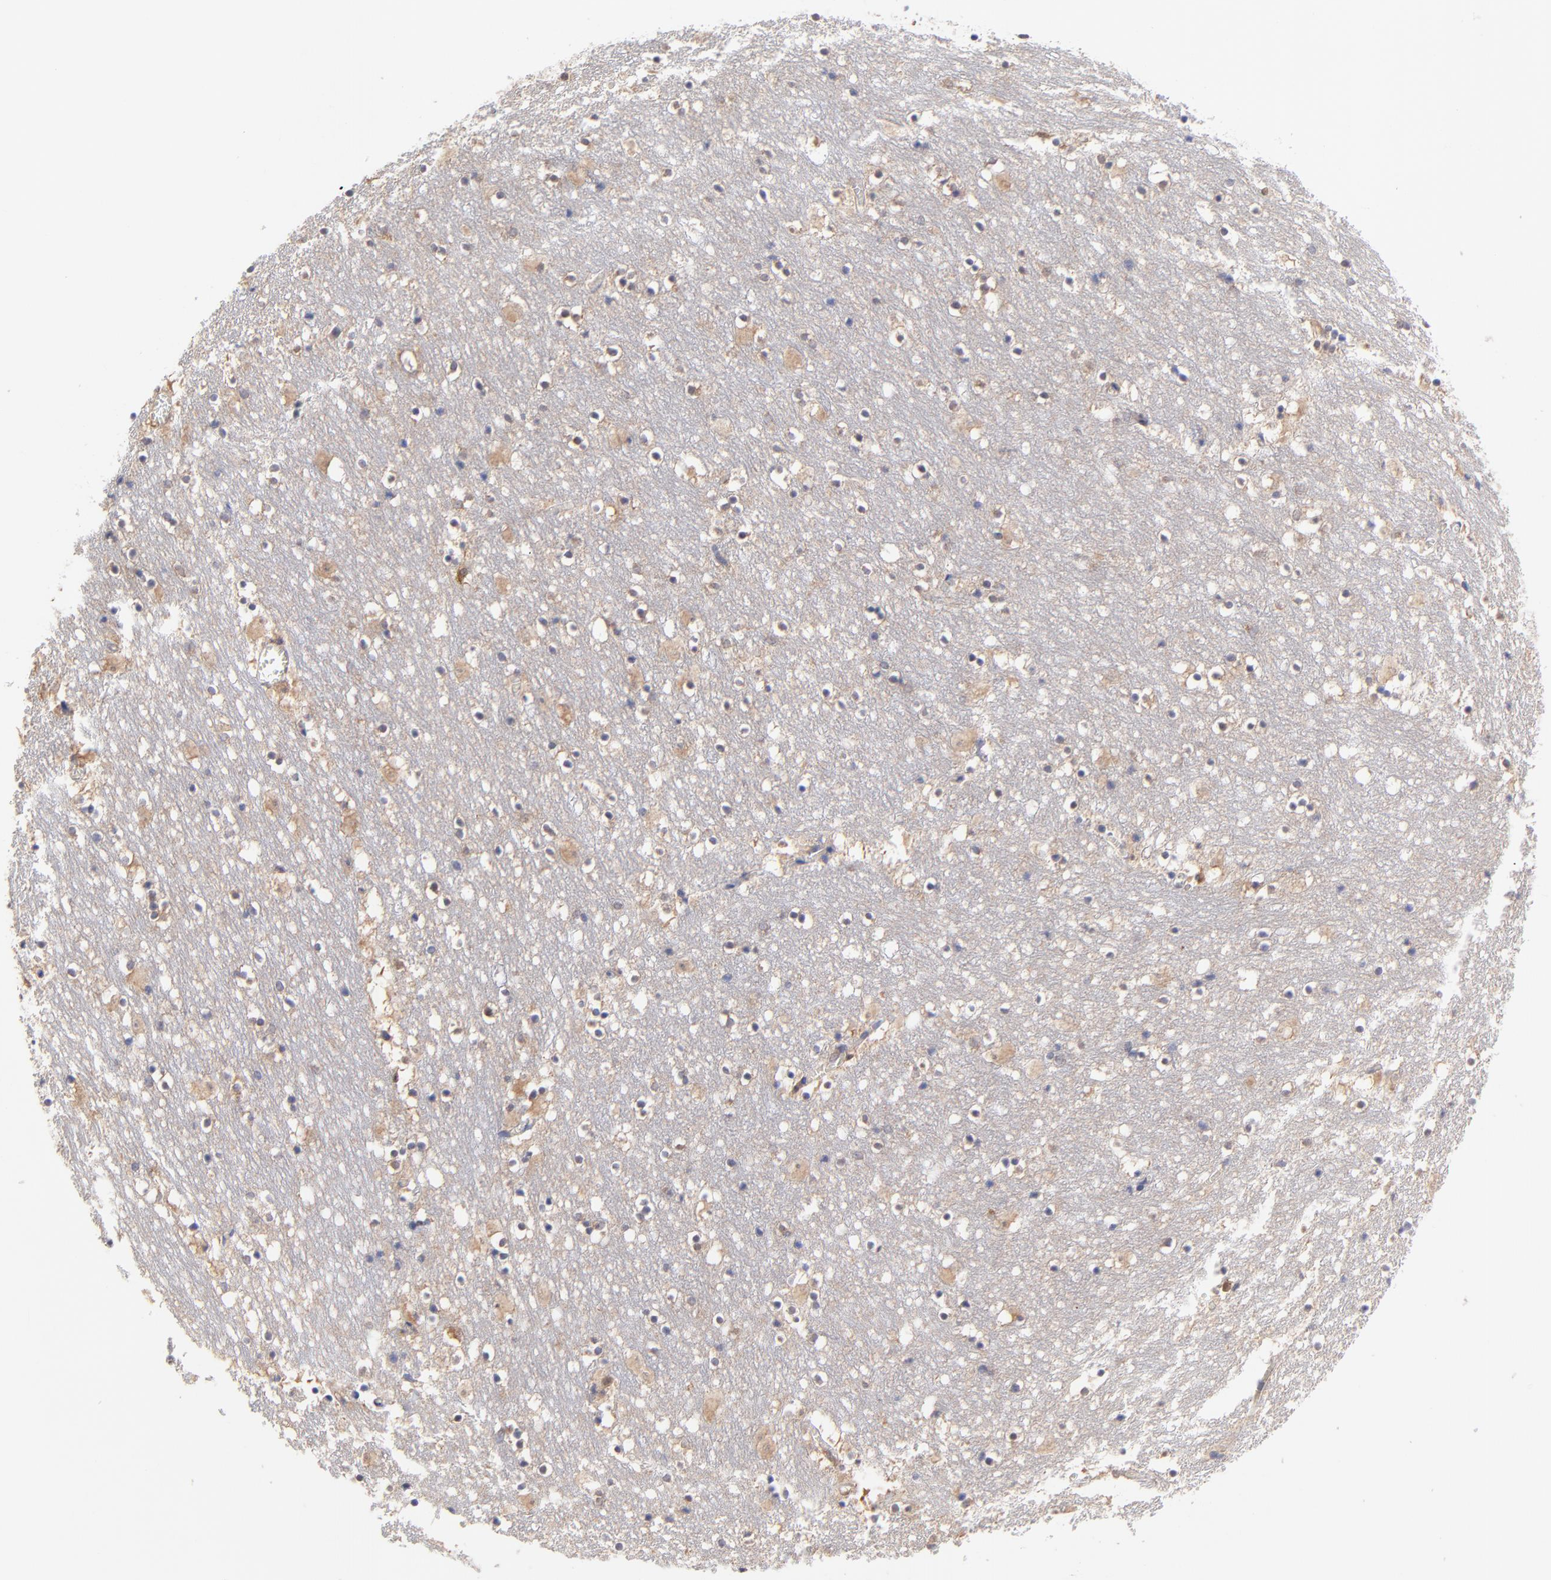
{"staining": {"intensity": "negative", "quantity": "none", "location": "none"}, "tissue": "caudate", "cell_type": "Glial cells", "image_type": "normal", "snomed": [{"axis": "morphology", "description": "Normal tissue, NOS"}, {"axis": "topography", "description": "Lateral ventricle wall"}], "caption": "DAB (3,3'-diaminobenzidine) immunohistochemical staining of benign caudate exhibits no significant staining in glial cells.", "gene": "GART", "patient": {"sex": "male", "age": 45}}